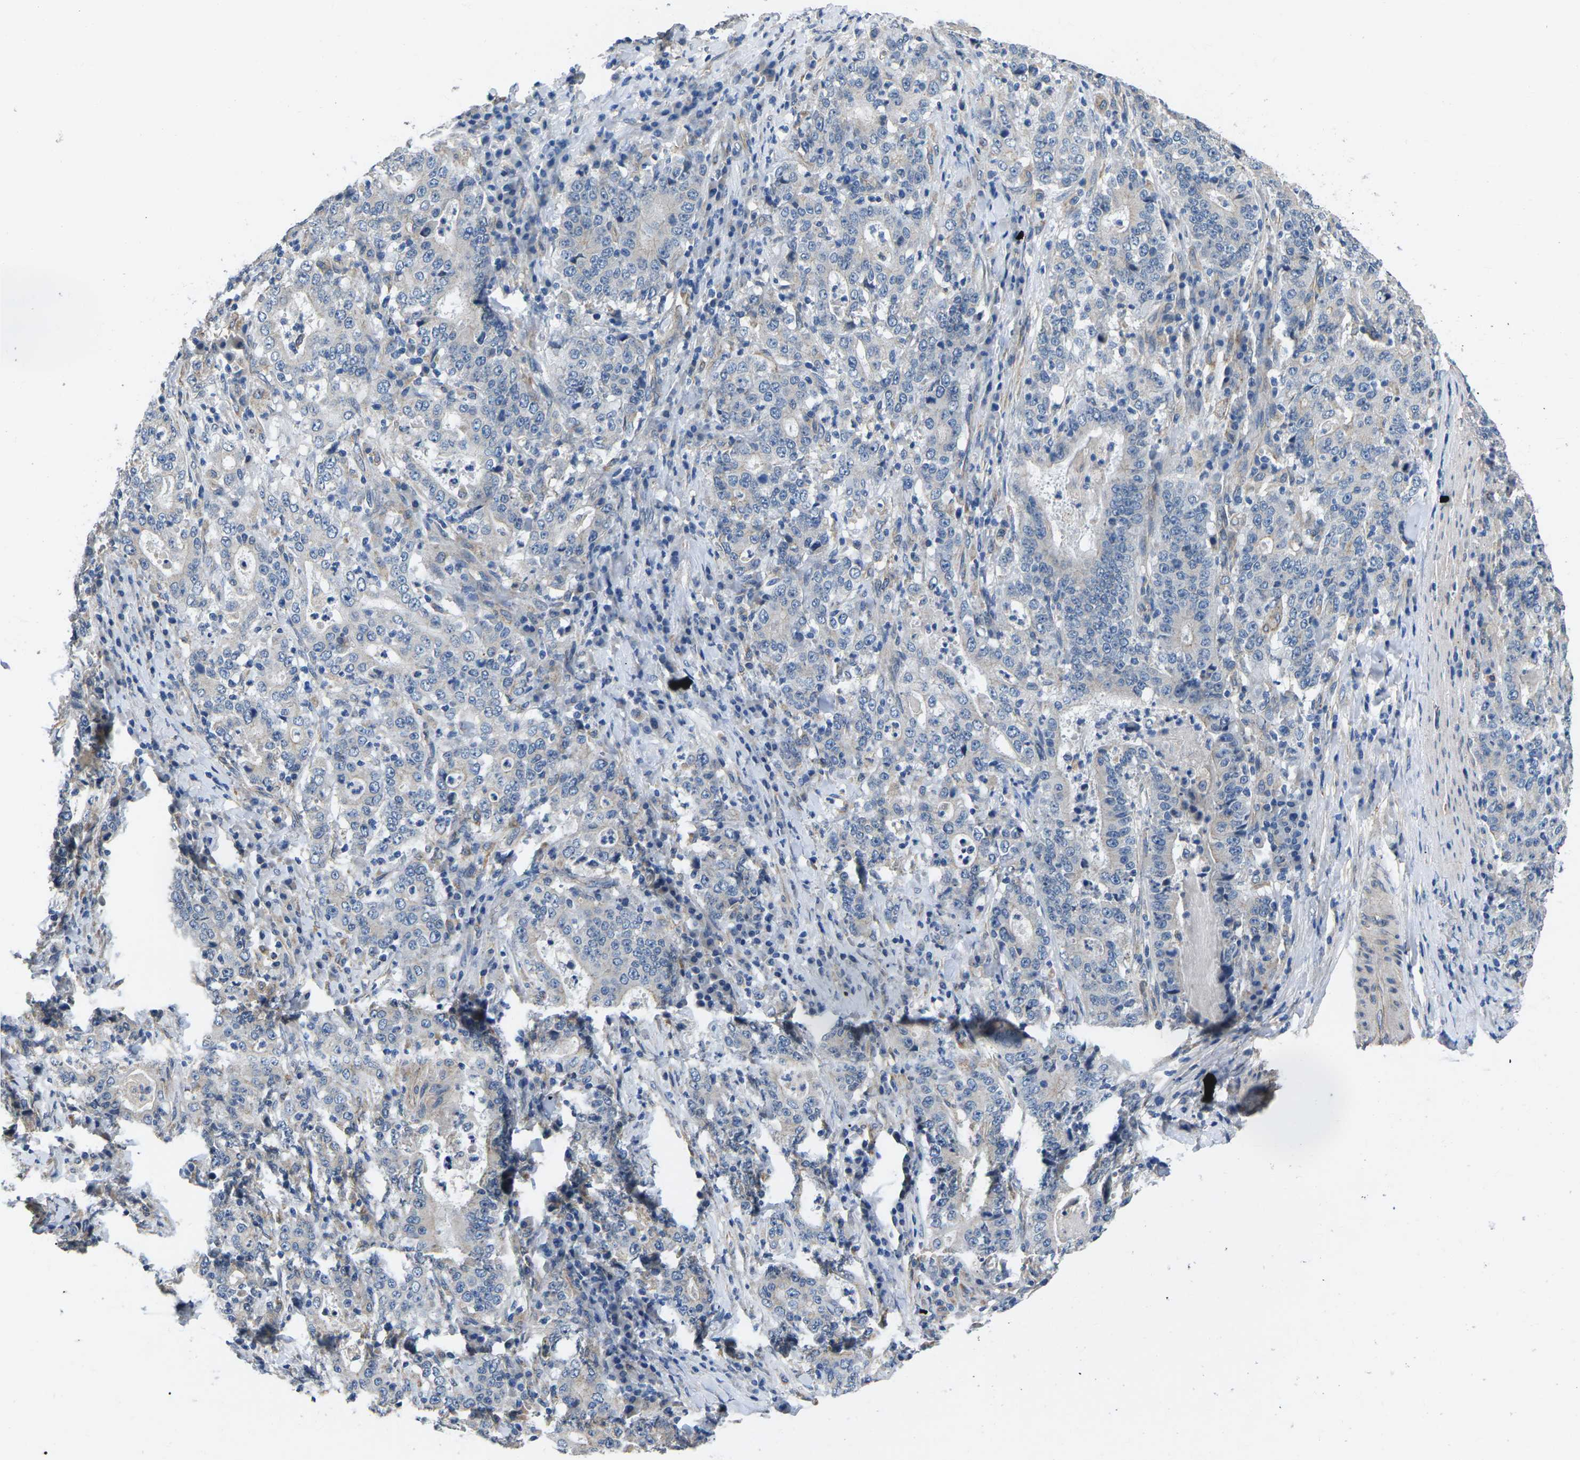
{"staining": {"intensity": "negative", "quantity": "none", "location": "none"}, "tissue": "stomach cancer", "cell_type": "Tumor cells", "image_type": "cancer", "snomed": [{"axis": "morphology", "description": "Normal tissue, NOS"}, {"axis": "morphology", "description": "Adenocarcinoma, NOS"}, {"axis": "topography", "description": "Stomach, upper"}, {"axis": "topography", "description": "Stomach"}], "caption": "IHC histopathology image of neoplastic tissue: human adenocarcinoma (stomach) stained with DAB displays no significant protein positivity in tumor cells.", "gene": "CTNND1", "patient": {"sex": "male", "age": 59}}